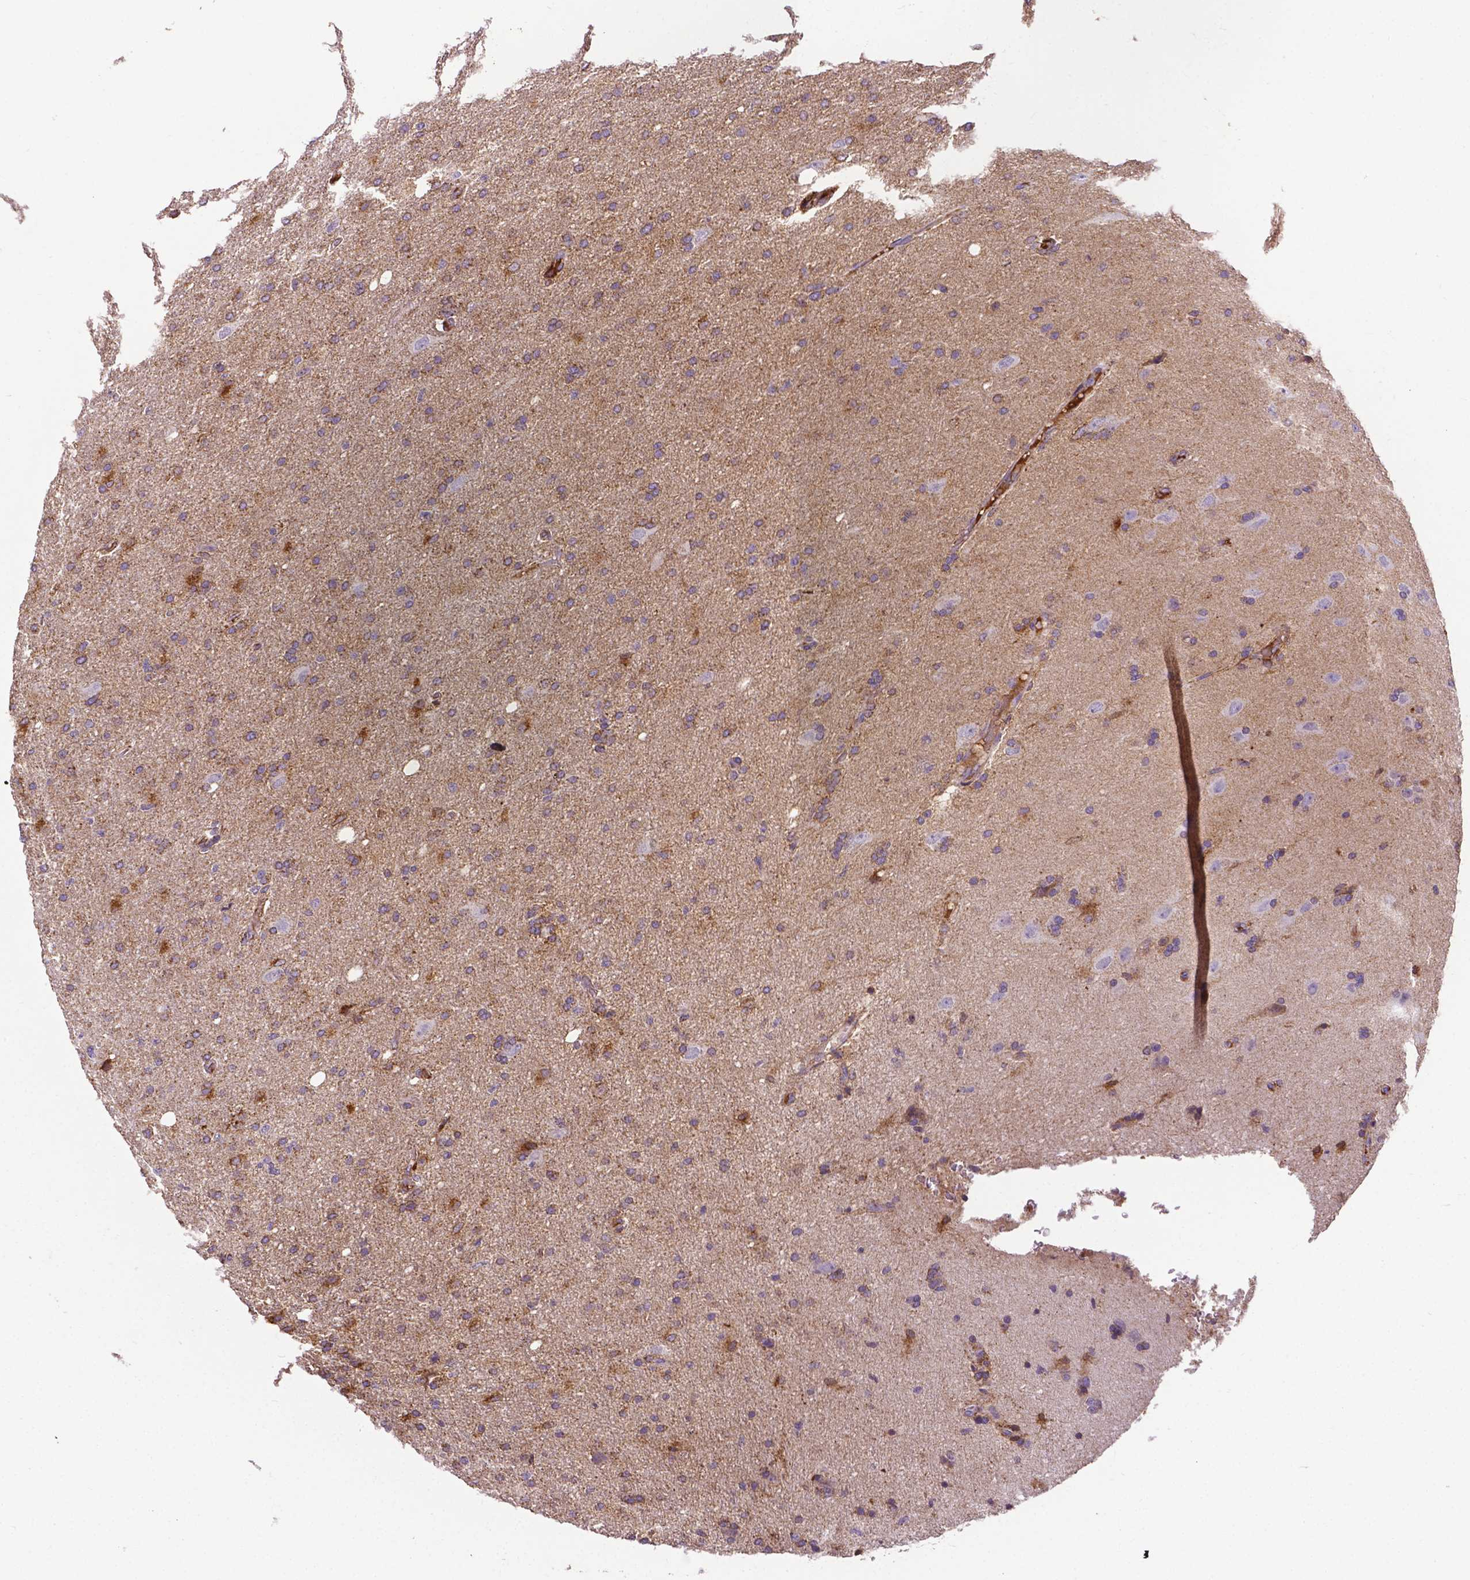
{"staining": {"intensity": "negative", "quantity": "none", "location": "none"}, "tissue": "glioma", "cell_type": "Tumor cells", "image_type": "cancer", "snomed": [{"axis": "morphology", "description": "Glioma, malignant, High grade"}, {"axis": "topography", "description": "Cerebral cortex"}], "caption": "DAB immunohistochemical staining of human glioma shows no significant staining in tumor cells. Nuclei are stained in blue.", "gene": "APOE", "patient": {"sex": "male", "age": 70}}